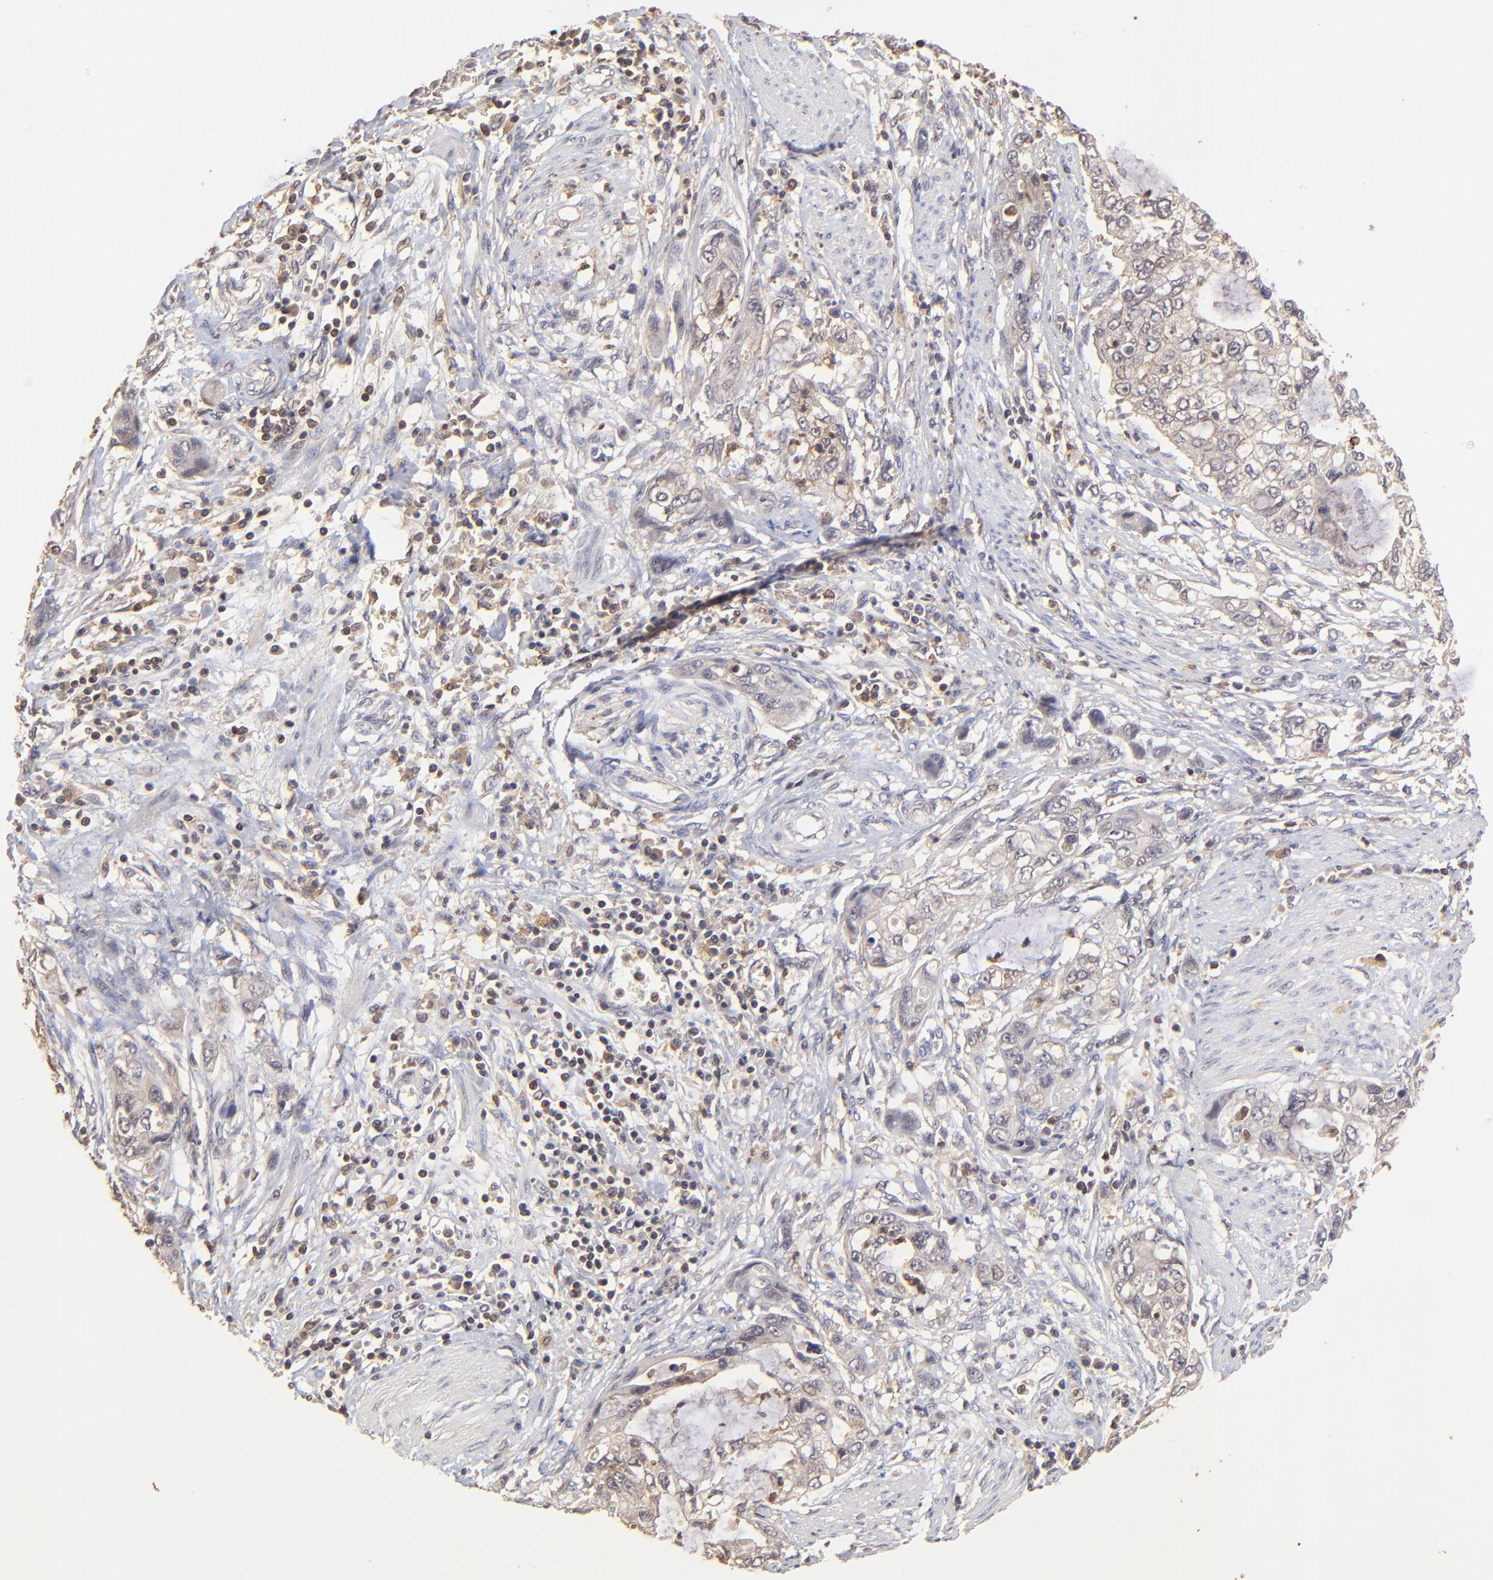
{"staining": {"intensity": "weak", "quantity": ">75%", "location": "cytoplasmic/membranous"}, "tissue": "stomach cancer", "cell_type": "Tumor cells", "image_type": "cancer", "snomed": [{"axis": "morphology", "description": "Adenocarcinoma, NOS"}, {"axis": "topography", "description": "Stomach, upper"}], "caption": "Protein positivity by IHC shows weak cytoplasmic/membranous positivity in approximately >75% of tumor cells in stomach cancer. The protein of interest is shown in brown color, while the nuclei are stained blue.", "gene": "STON2", "patient": {"sex": "female", "age": 52}}